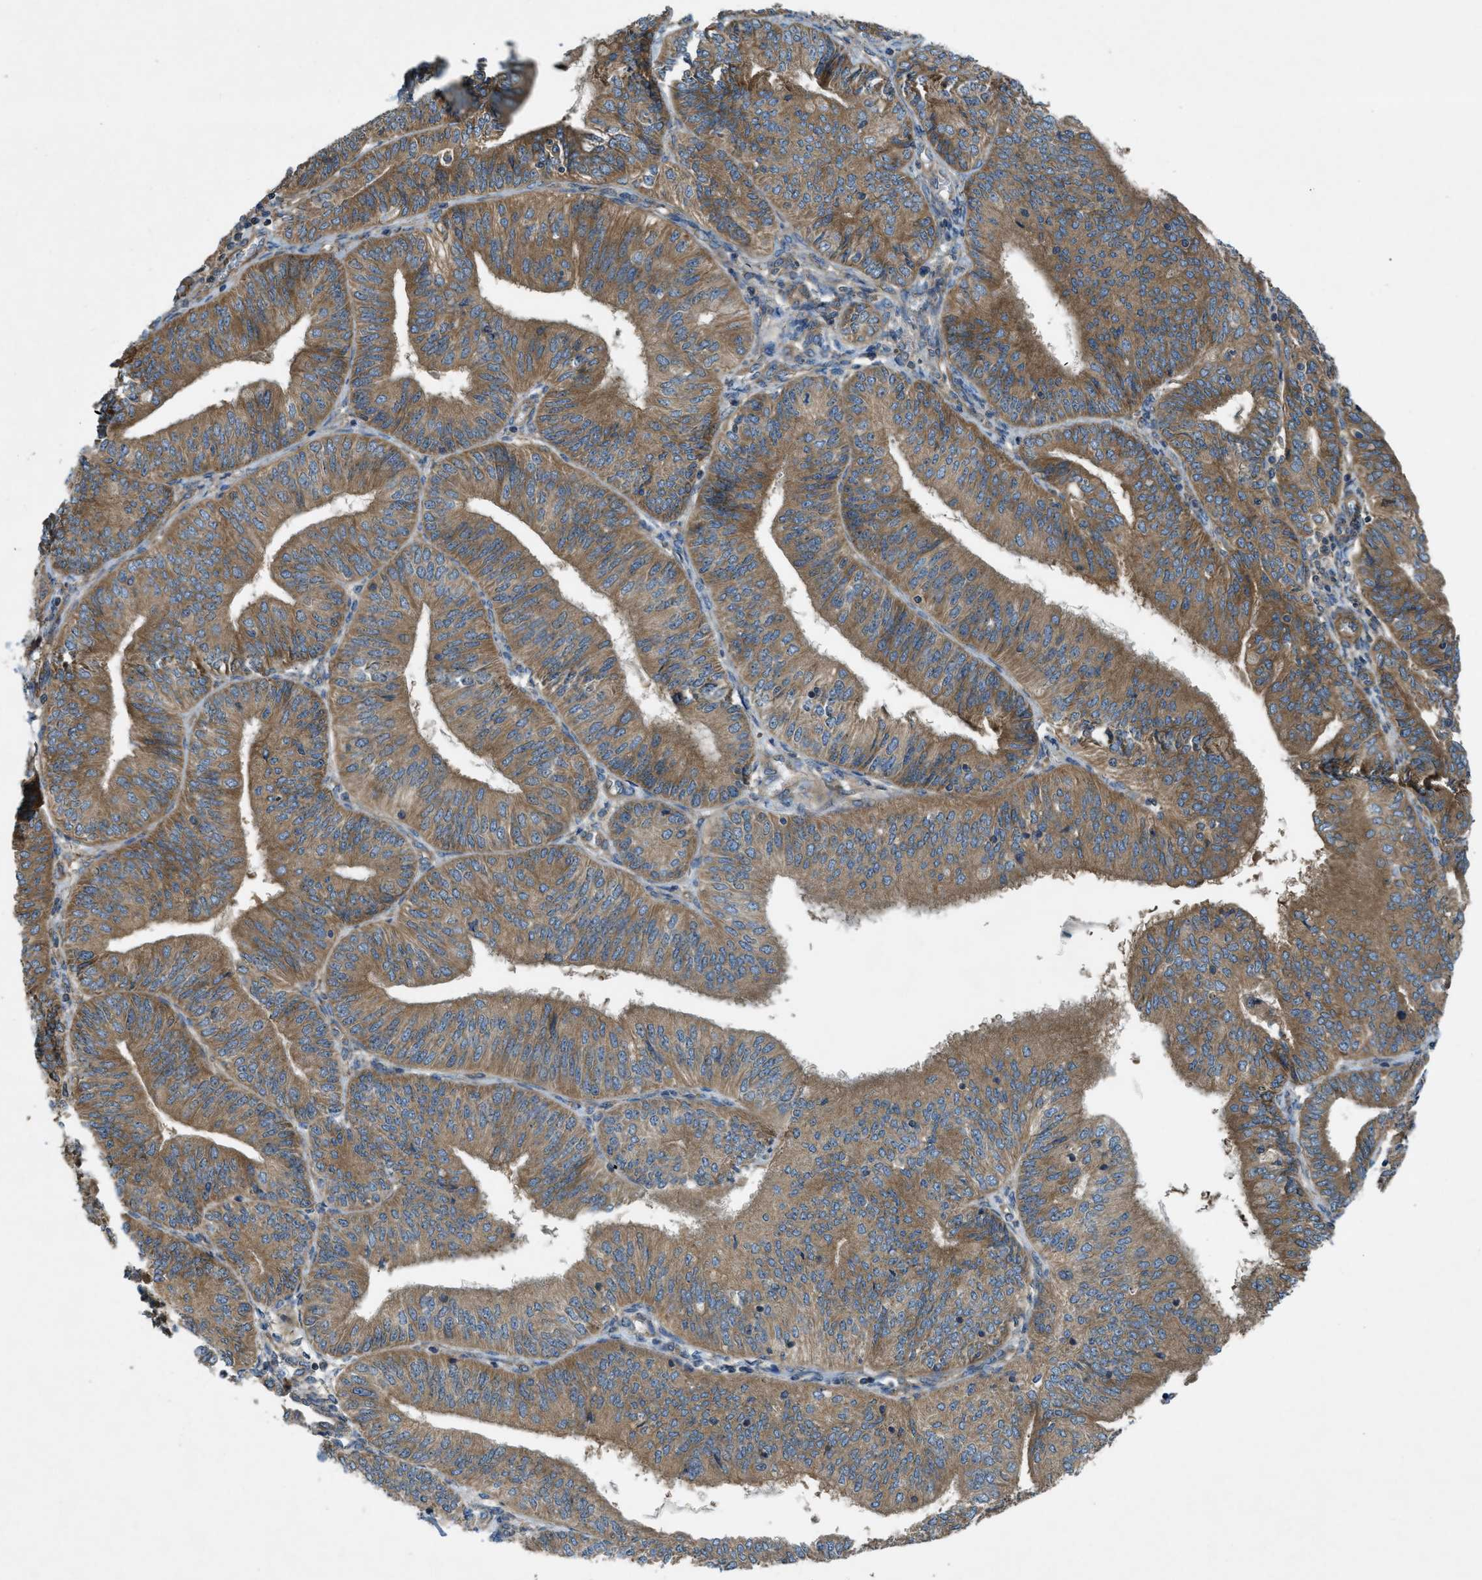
{"staining": {"intensity": "moderate", "quantity": ">75%", "location": "cytoplasmic/membranous"}, "tissue": "endometrial cancer", "cell_type": "Tumor cells", "image_type": "cancer", "snomed": [{"axis": "morphology", "description": "Adenocarcinoma, NOS"}, {"axis": "topography", "description": "Endometrium"}], "caption": "IHC histopathology image of endometrial cancer (adenocarcinoma) stained for a protein (brown), which displays medium levels of moderate cytoplasmic/membranous staining in about >75% of tumor cells.", "gene": "VEZT", "patient": {"sex": "female", "age": 58}}